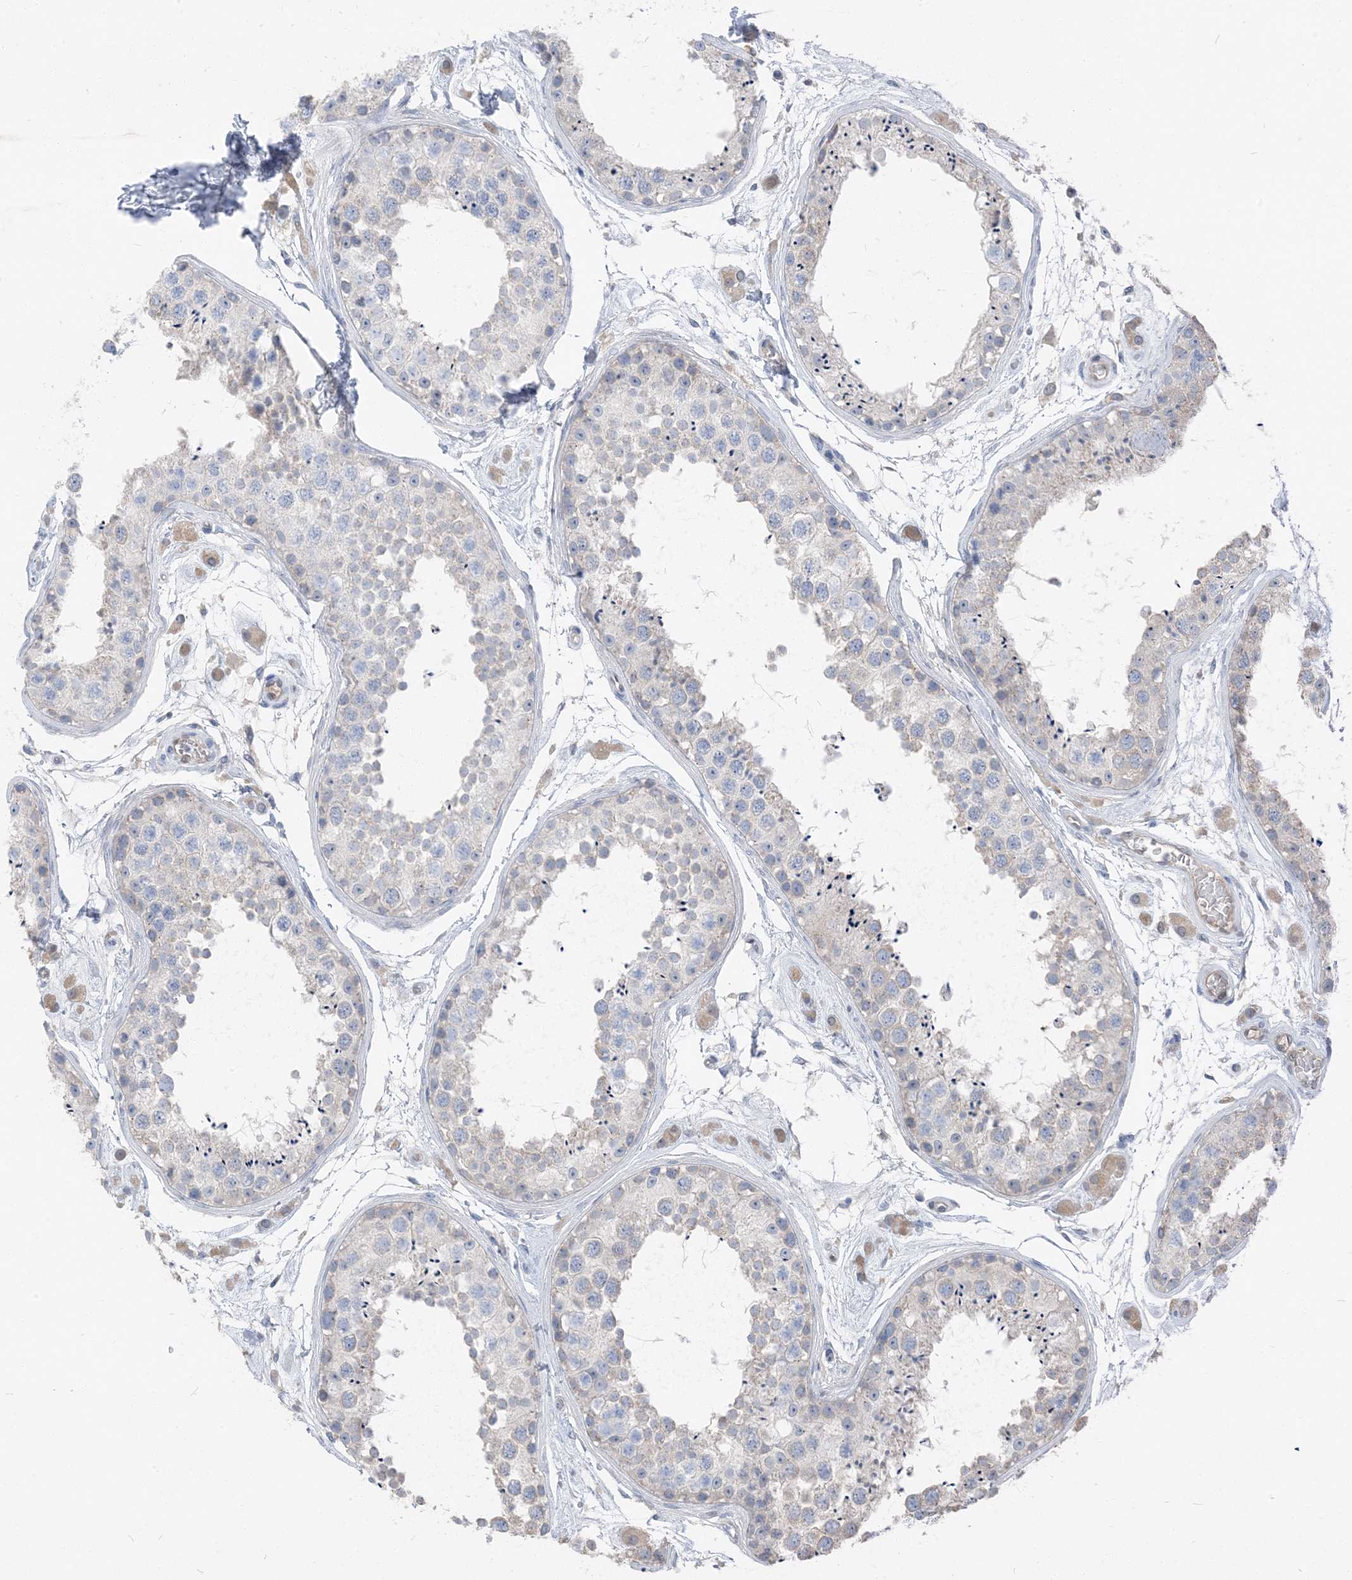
{"staining": {"intensity": "negative", "quantity": "none", "location": "none"}, "tissue": "testis", "cell_type": "Cells in seminiferous ducts", "image_type": "normal", "snomed": [{"axis": "morphology", "description": "Normal tissue, NOS"}, {"axis": "topography", "description": "Testis"}], "caption": "A high-resolution micrograph shows immunohistochemistry (IHC) staining of benign testis, which exhibits no significant positivity in cells in seminiferous ducts.", "gene": "NCOA7", "patient": {"sex": "male", "age": 25}}